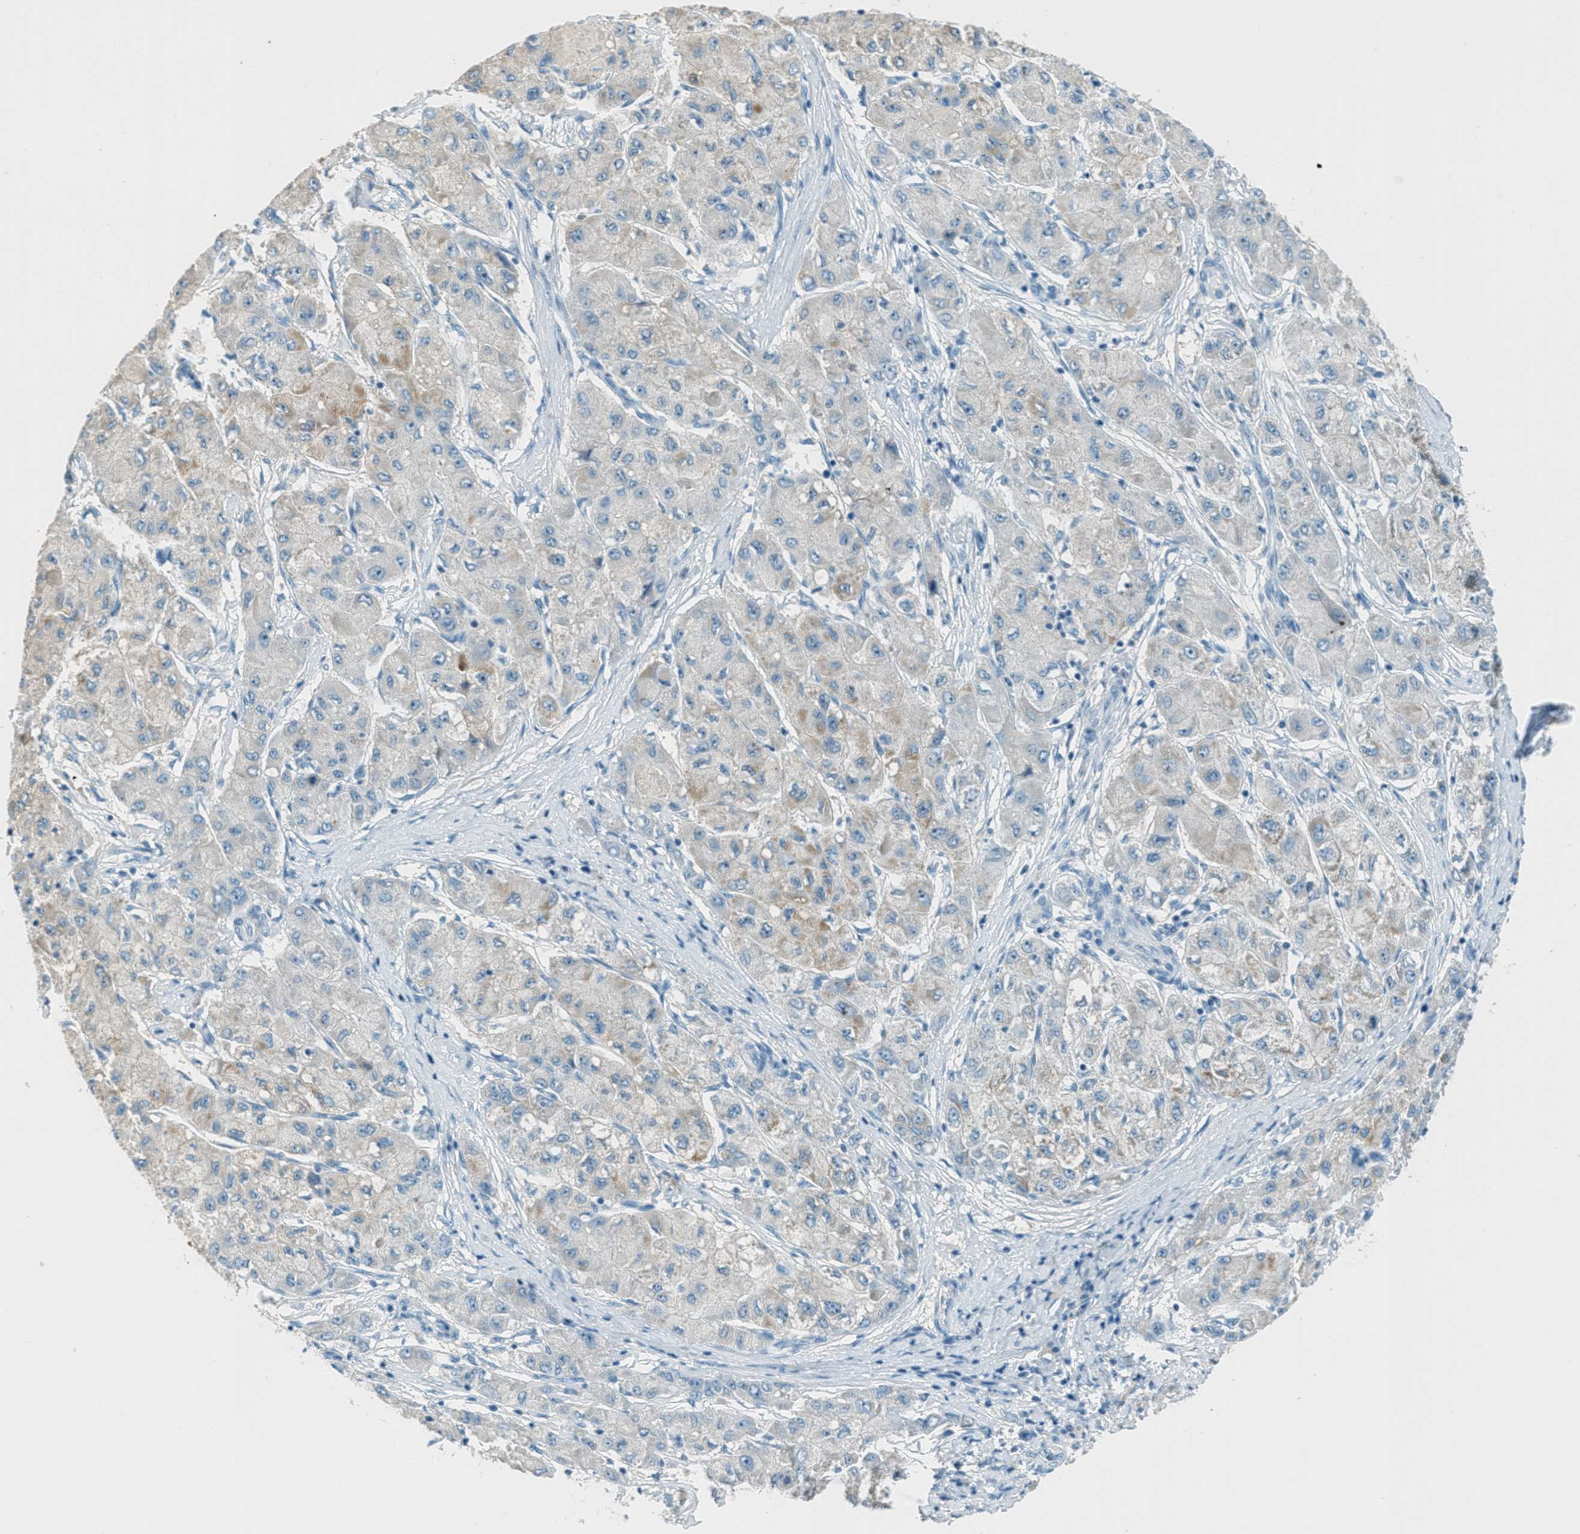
{"staining": {"intensity": "weak", "quantity": "<25%", "location": "cytoplasmic/membranous"}, "tissue": "liver cancer", "cell_type": "Tumor cells", "image_type": "cancer", "snomed": [{"axis": "morphology", "description": "Carcinoma, Hepatocellular, NOS"}, {"axis": "topography", "description": "Liver"}], "caption": "Immunohistochemistry (IHC) of liver cancer displays no positivity in tumor cells.", "gene": "MSLN", "patient": {"sex": "male", "age": 80}}